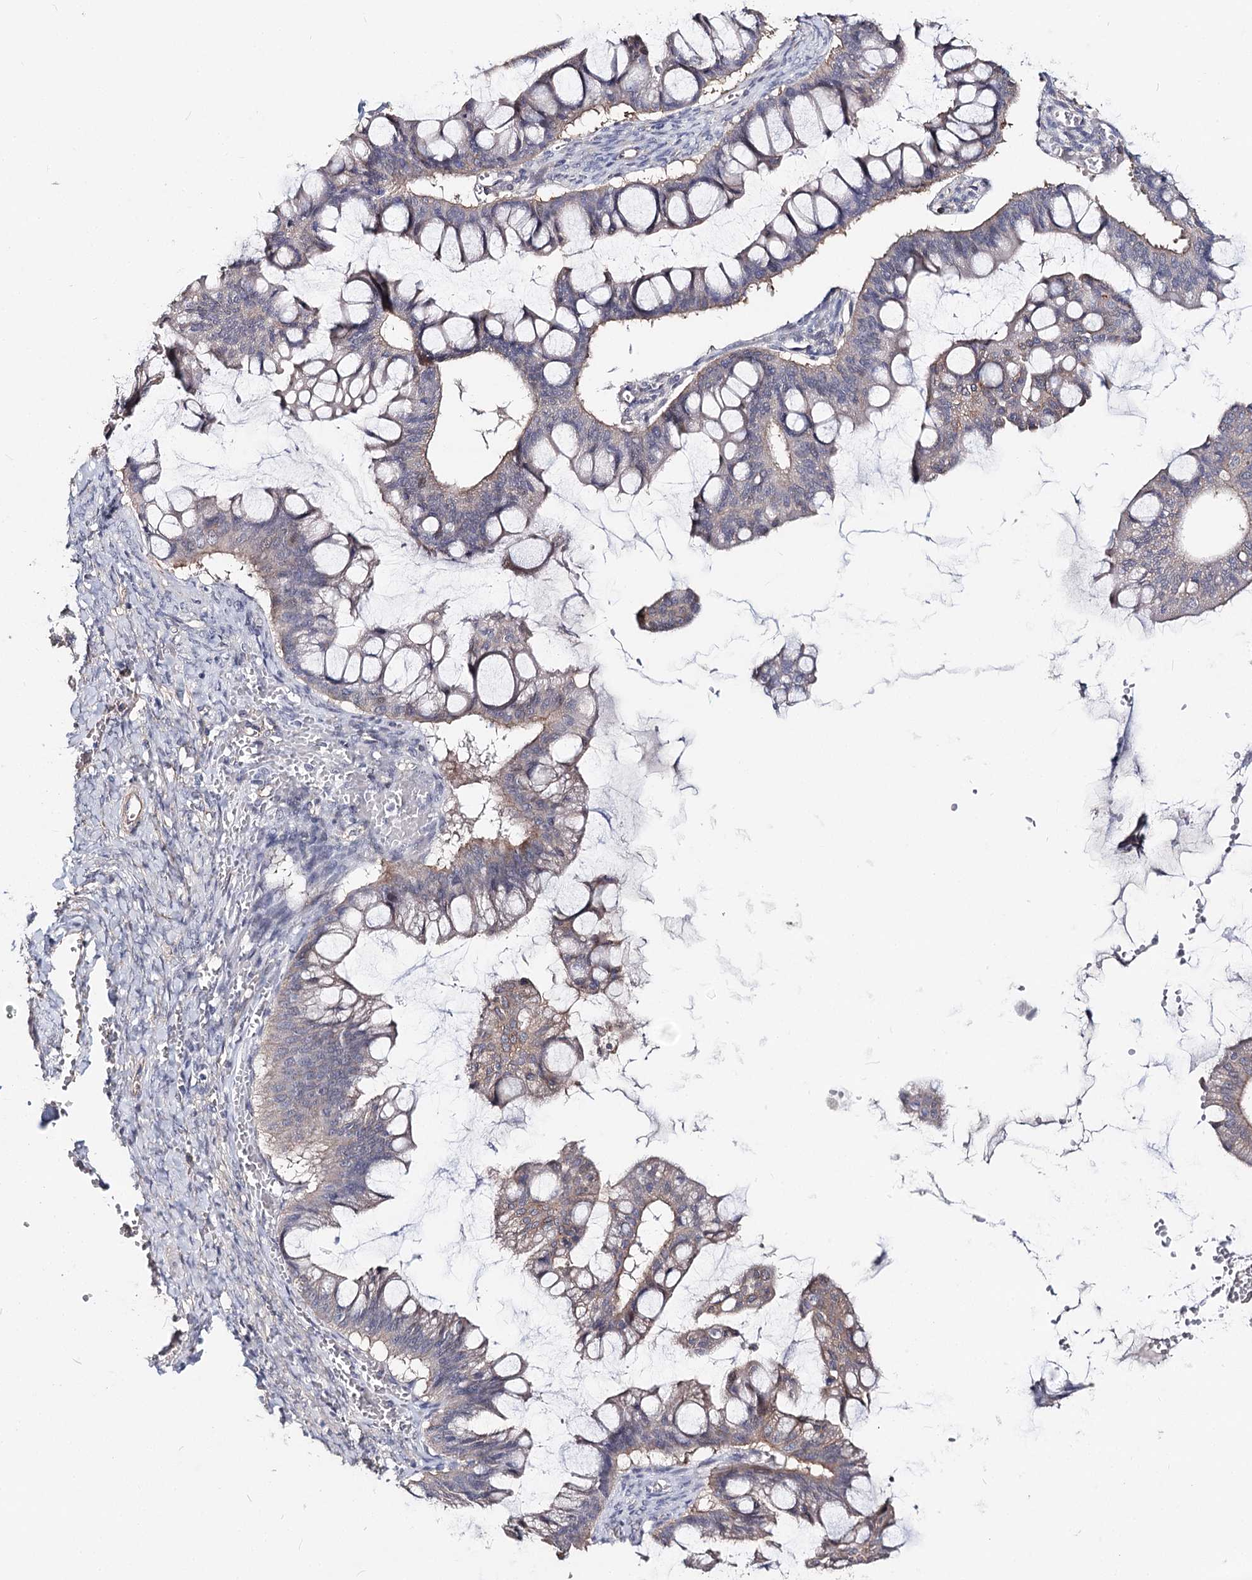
{"staining": {"intensity": "weak", "quantity": "<25%", "location": "cytoplasmic/membranous"}, "tissue": "ovarian cancer", "cell_type": "Tumor cells", "image_type": "cancer", "snomed": [{"axis": "morphology", "description": "Cystadenocarcinoma, mucinous, NOS"}, {"axis": "topography", "description": "Ovary"}], "caption": "Ovarian cancer (mucinous cystadenocarcinoma) was stained to show a protein in brown. There is no significant staining in tumor cells.", "gene": "TMEM218", "patient": {"sex": "female", "age": 73}}